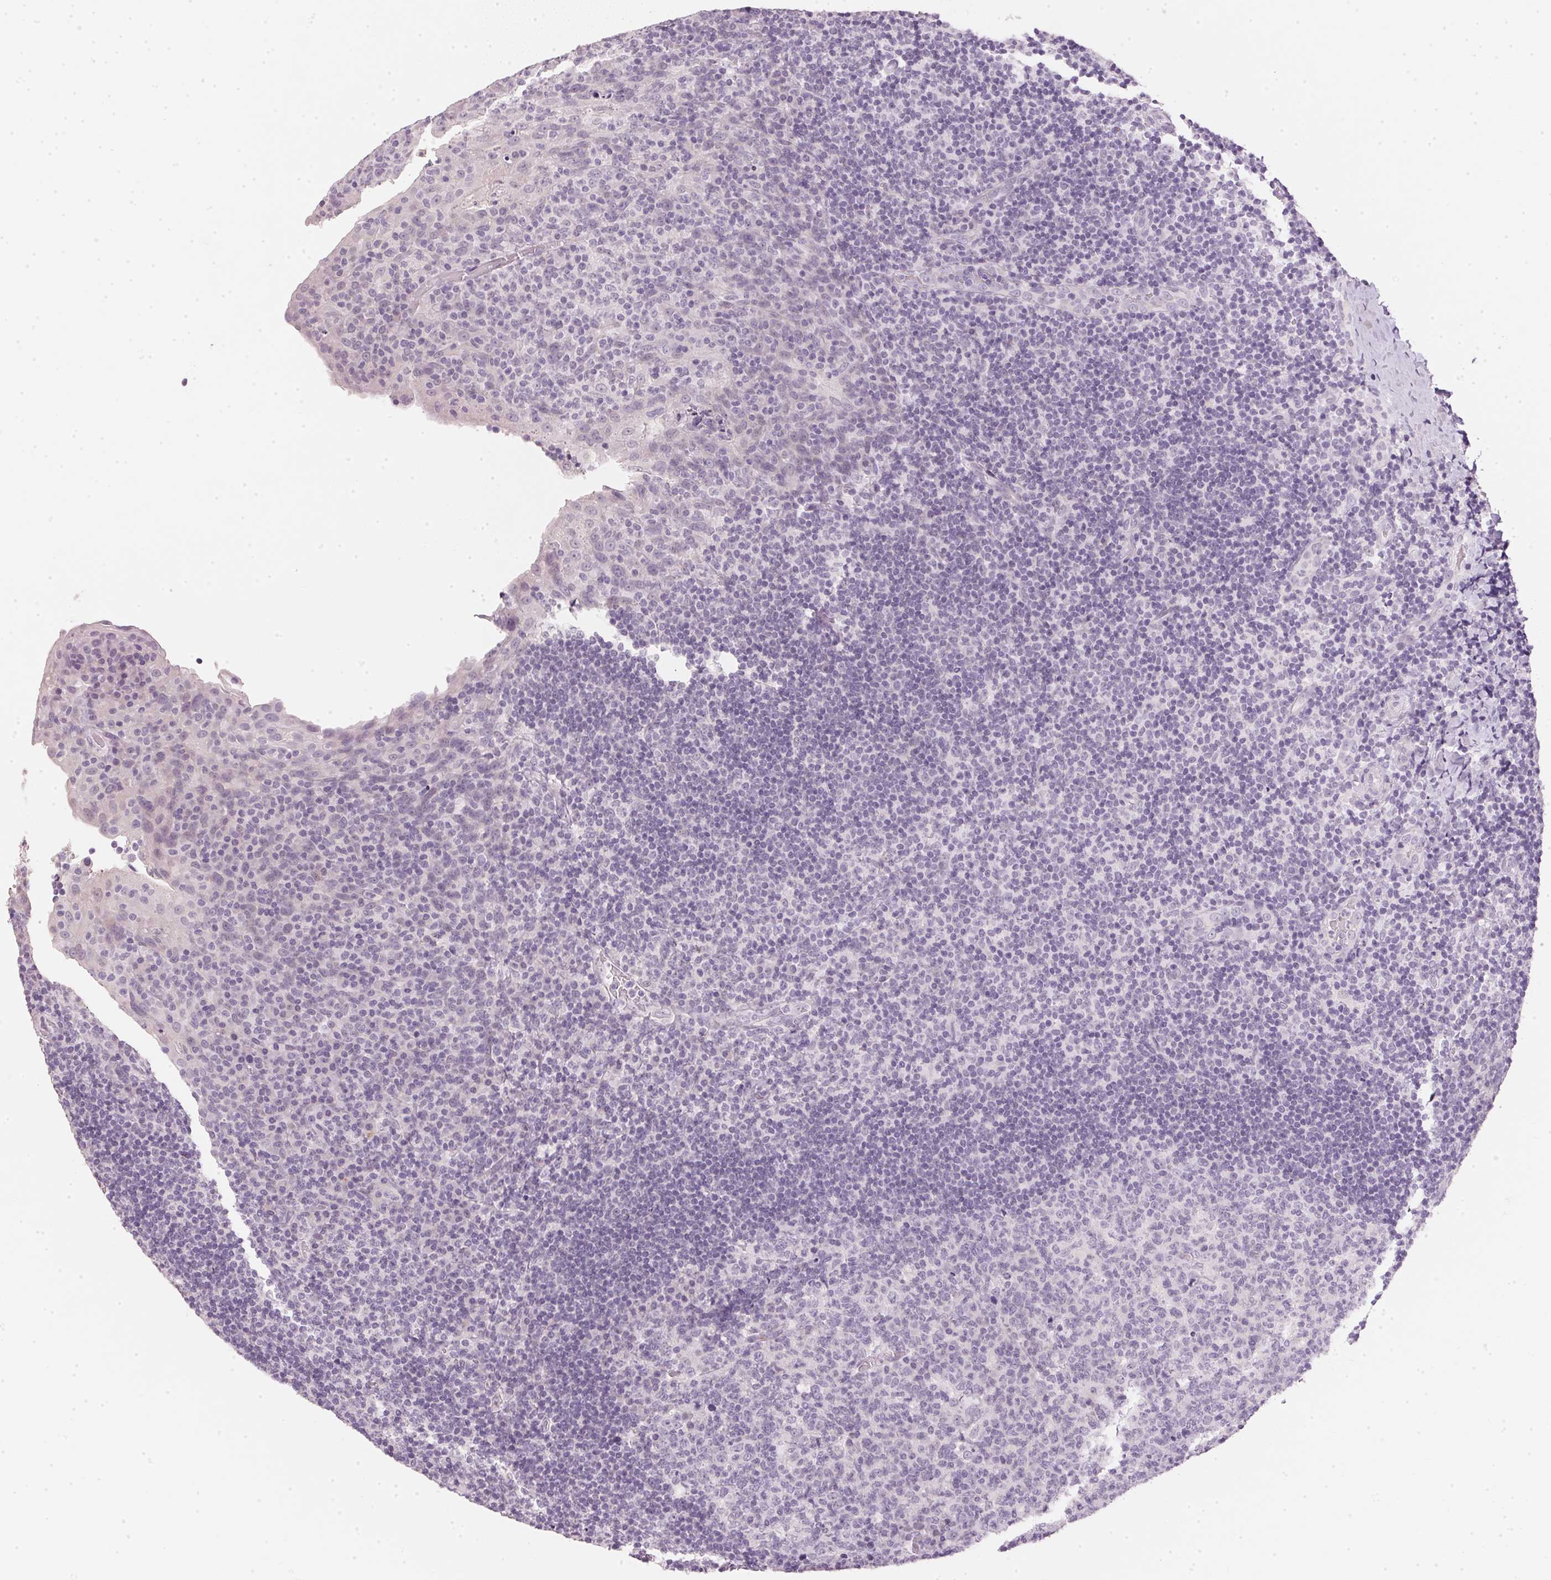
{"staining": {"intensity": "negative", "quantity": "none", "location": "none"}, "tissue": "tonsil", "cell_type": "Germinal center cells", "image_type": "normal", "snomed": [{"axis": "morphology", "description": "Normal tissue, NOS"}, {"axis": "topography", "description": "Tonsil"}], "caption": "There is no significant positivity in germinal center cells of tonsil. Nuclei are stained in blue.", "gene": "IGFBP1", "patient": {"sex": "male", "age": 17}}